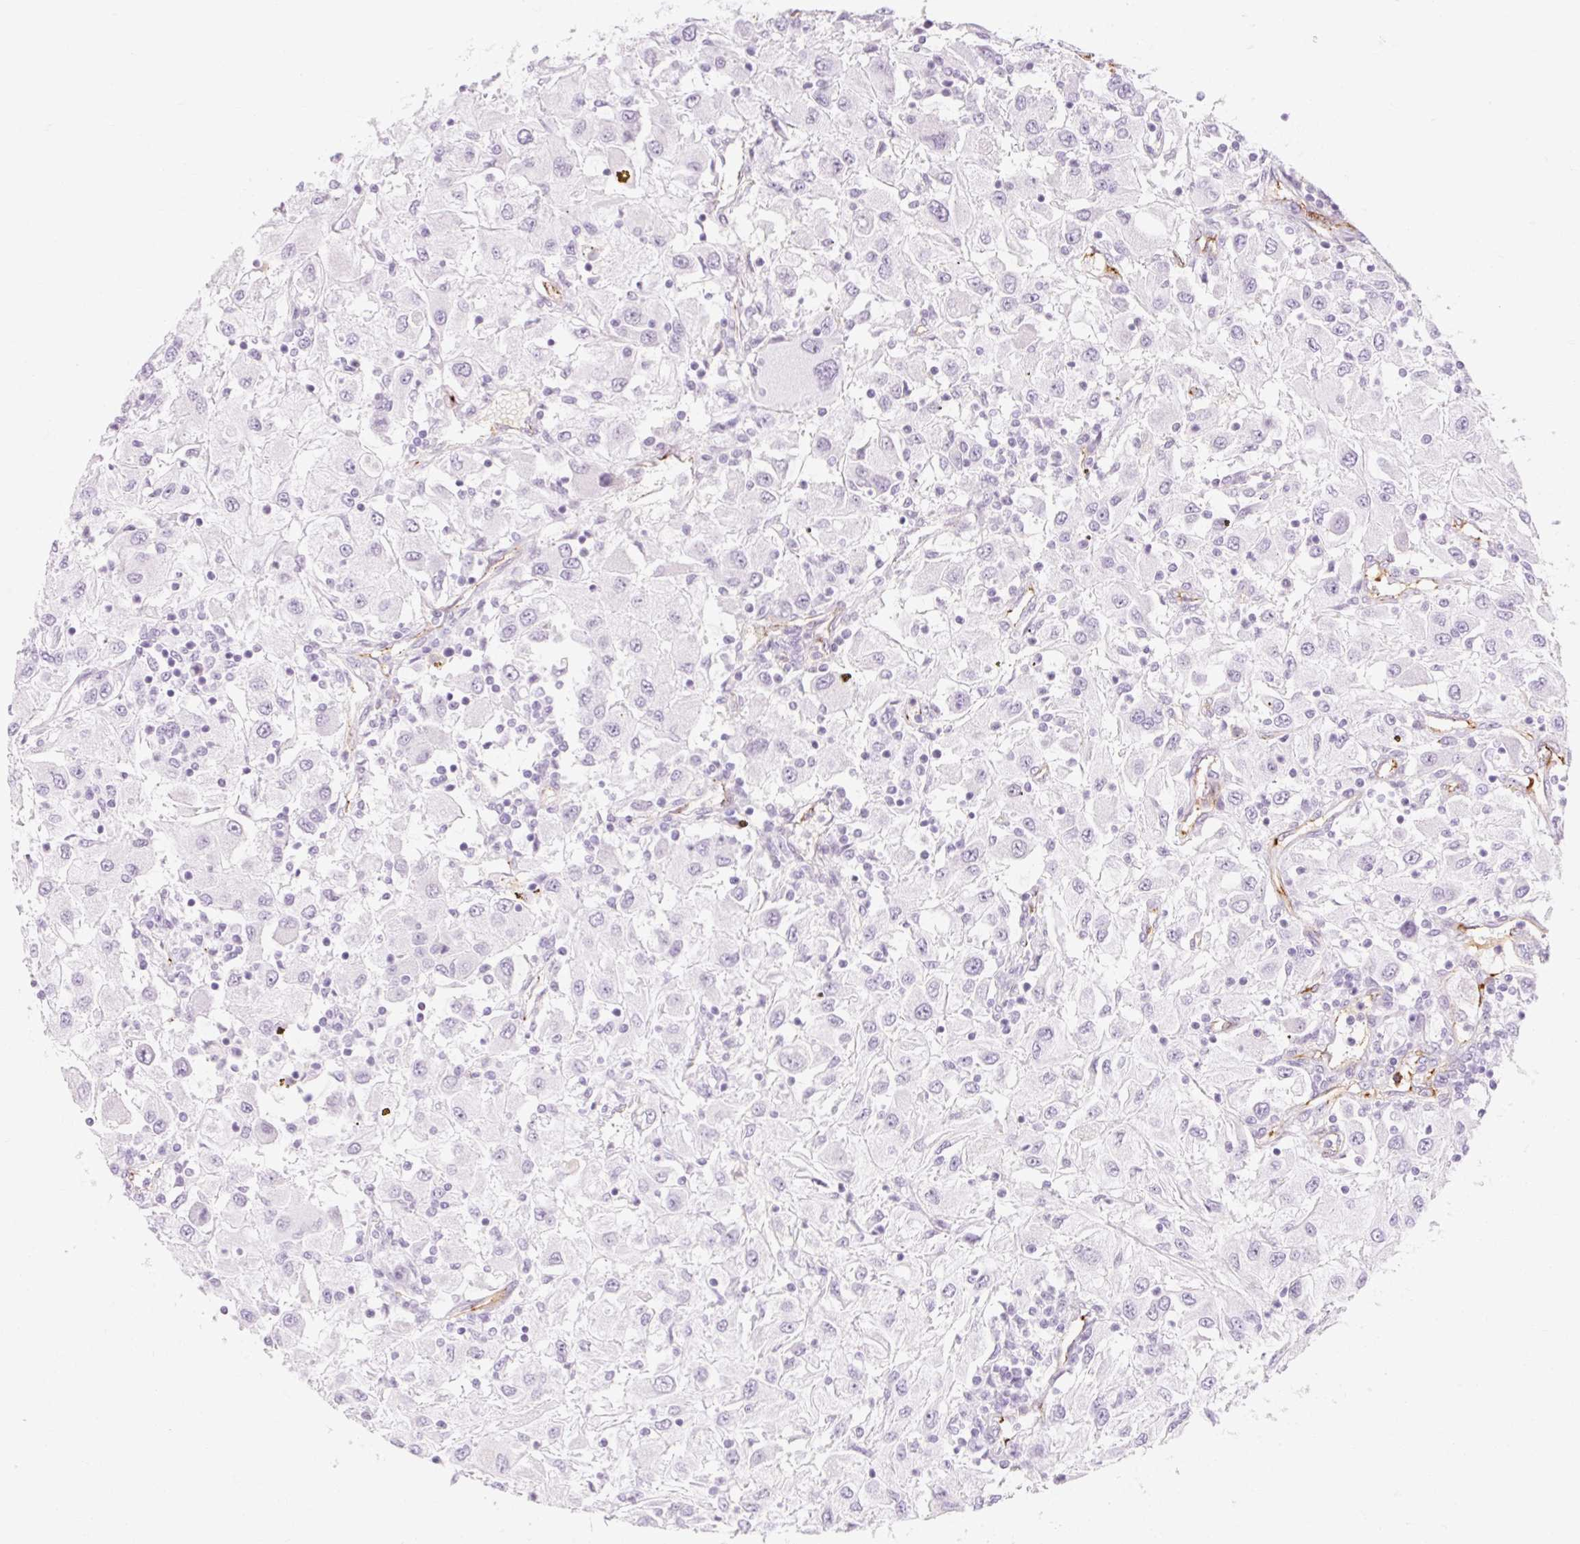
{"staining": {"intensity": "negative", "quantity": "none", "location": "none"}, "tissue": "renal cancer", "cell_type": "Tumor cells", "image_type": "cancer", "snomed": [{"axis": "morphology", "description": "Adenocarcinoma, NOS"}, {"axis": "topography", "description": "Kidney"}], "caption": "DAB immunohistochemical staining of renal cancer reveals no significant expression in tumor cells. (IHC, brightfield microscopy, high magnification).", "gene": "TAF1L", "patient": {"sex": "female", "age": 67}}